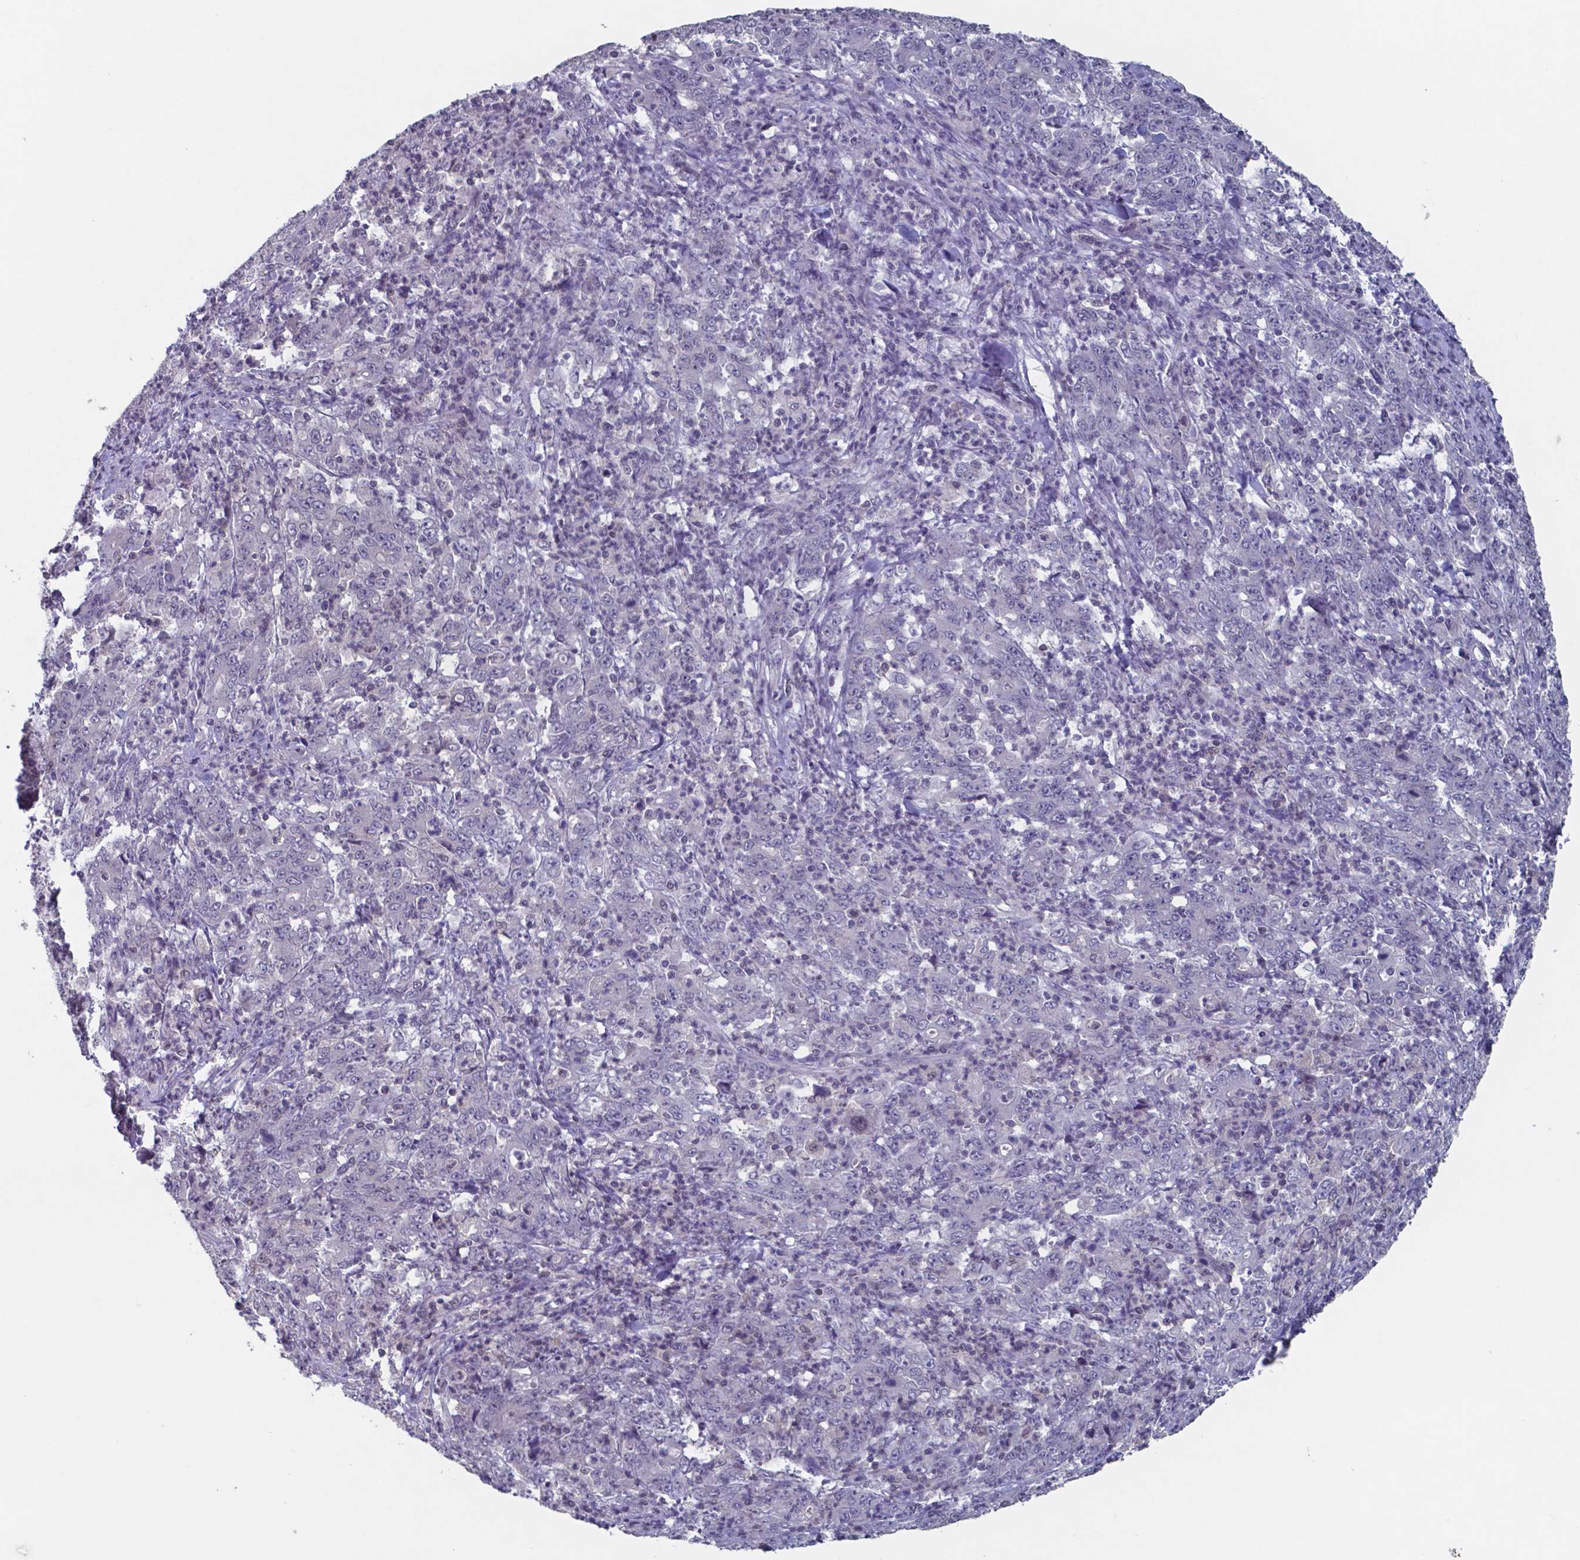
{"staining": {"intensity": "negative", "quantity": "none", "location": "none"}, "tissue": "stomach cancer", "cell_type": "Tumor cells", "image_type": "cancer", "snomed": [{"axis": "morphology", "description": "Adenocarcinoma, NOS"}, {"axis": "topography", "description": "Stomach, lower"}], "caption": "Tumor cells are negative for protein expression in human stomach cancer (adenocarcinoma).", "gene": "TDP2", "patient": {"sex": "female", "age": 71}}